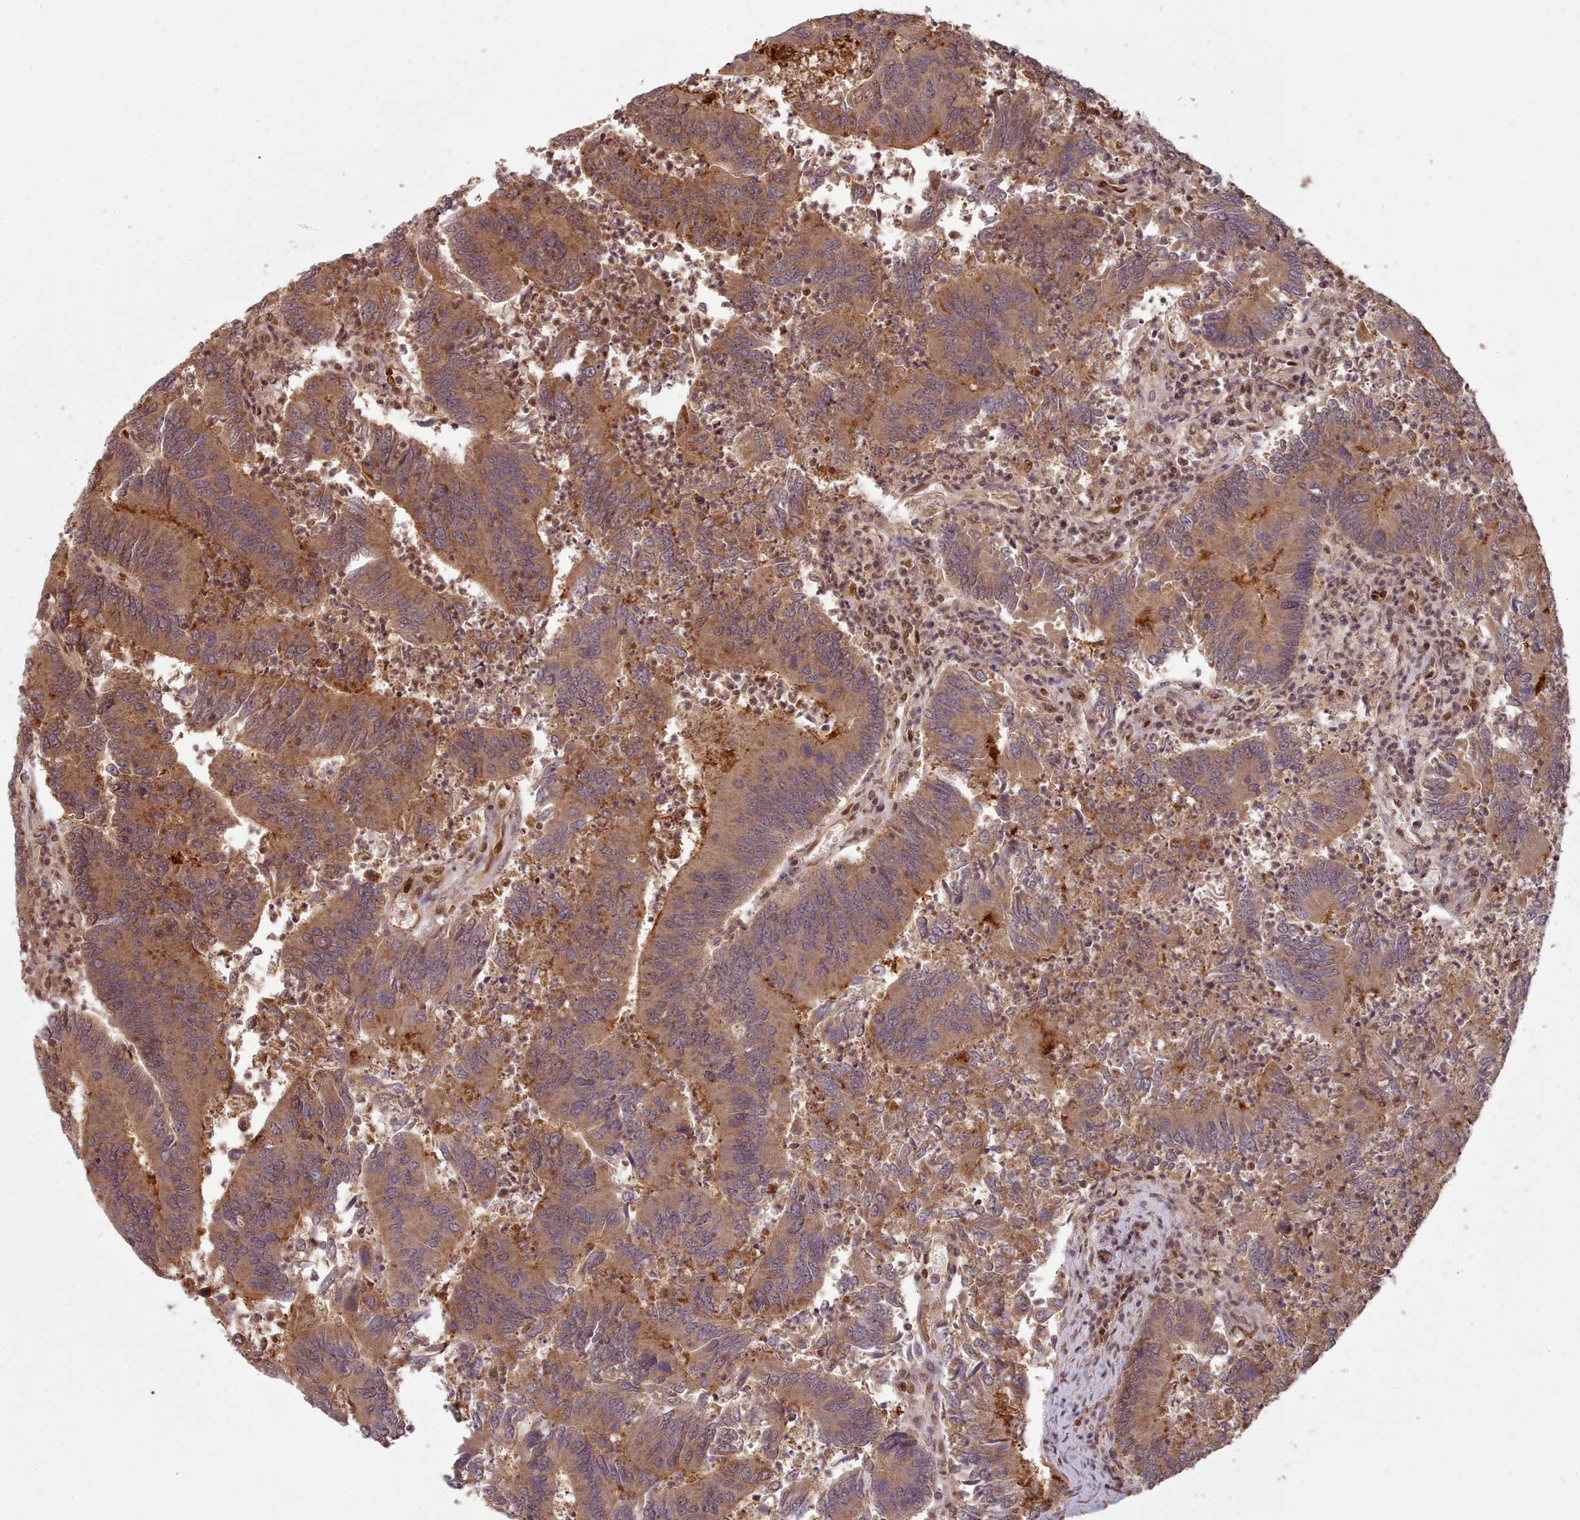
{"staining": {"intensity": "moderate", "quantity": ">75%", "location": "cytoplasmic/membranous"}, "tissue": "colorectal cancer", "cell_type": "Tumor cells", "image_type": "cancer", "snomed": [{"axis": "morphology", "description": "Adenocarcinoma, NOS"}, {"axis": "topography", "description": "Colon"}], "caption": "A medium amount of moderate cytoplasmic/membranous staining is appreciated in approximately >75% of tumor cells in adenocarcinoma (colorectal) tissue. The staining is performed using DAB brown chromogen to label protein expression. The nuclei are counter-stained blue using hematoxylin.", "gene": "RPS27A", "patient": {"sex": "female", "age": 67}}